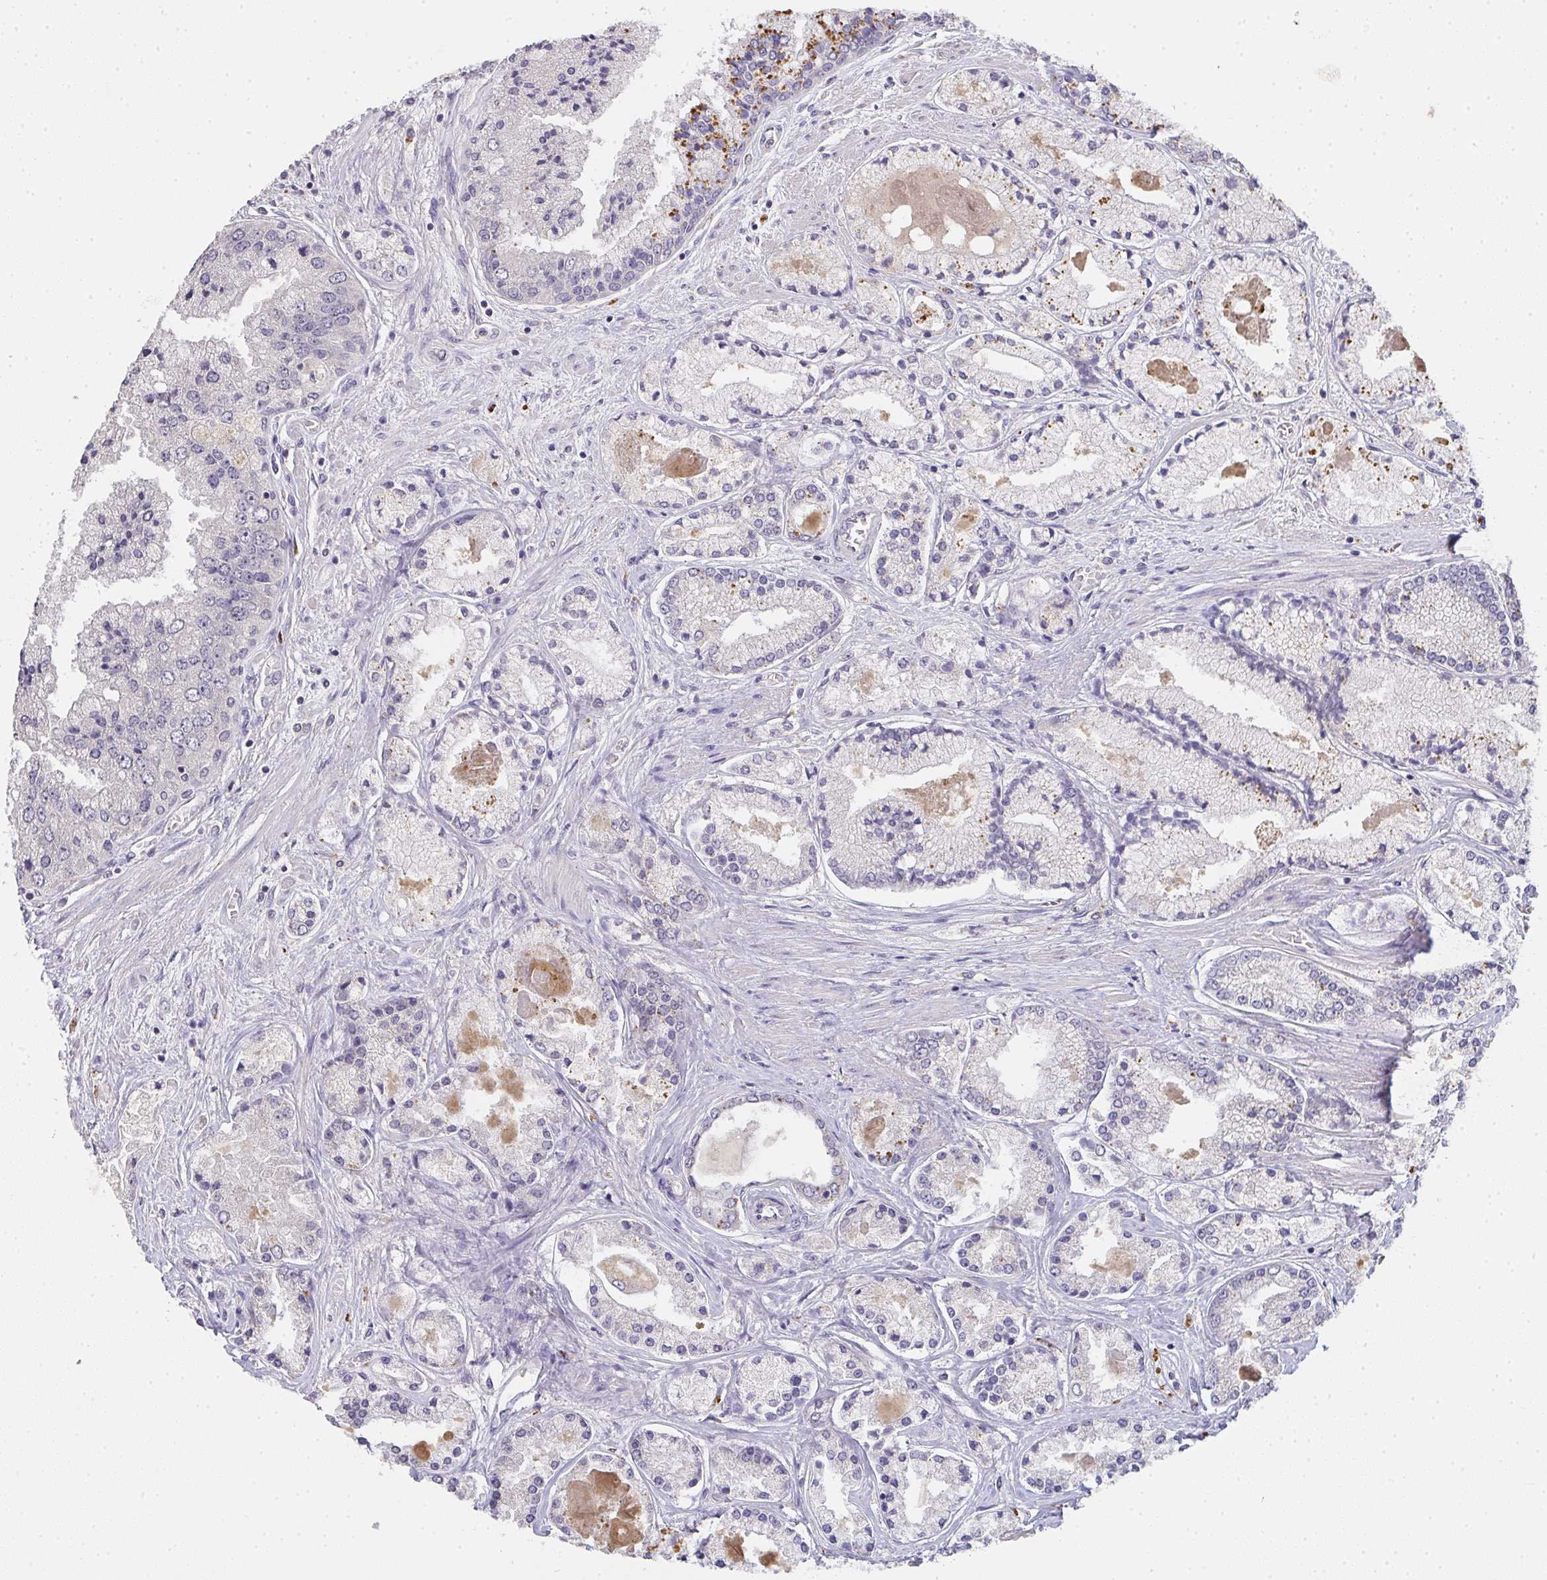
{"staining": {"intensity": "negative", "quantity": "none", "location": "none"}, "tissue": "prostate cancer", "cell_type": "Tumor cells", "image_type": "cancer", "snomed": [{"axis": "morphology", "description": "Adenocarcinoma, High grade"}, {"axis": "topography", "description": "Prostate"}], "caption": "This is an immunohistochemistry (IHC) photomicrograph of human adenocarcinoma (high-grade) (prostate). There is no expression in tumor cells.", "gene": "TMEM219", "patient": {"sex": "male", "age": 67}}